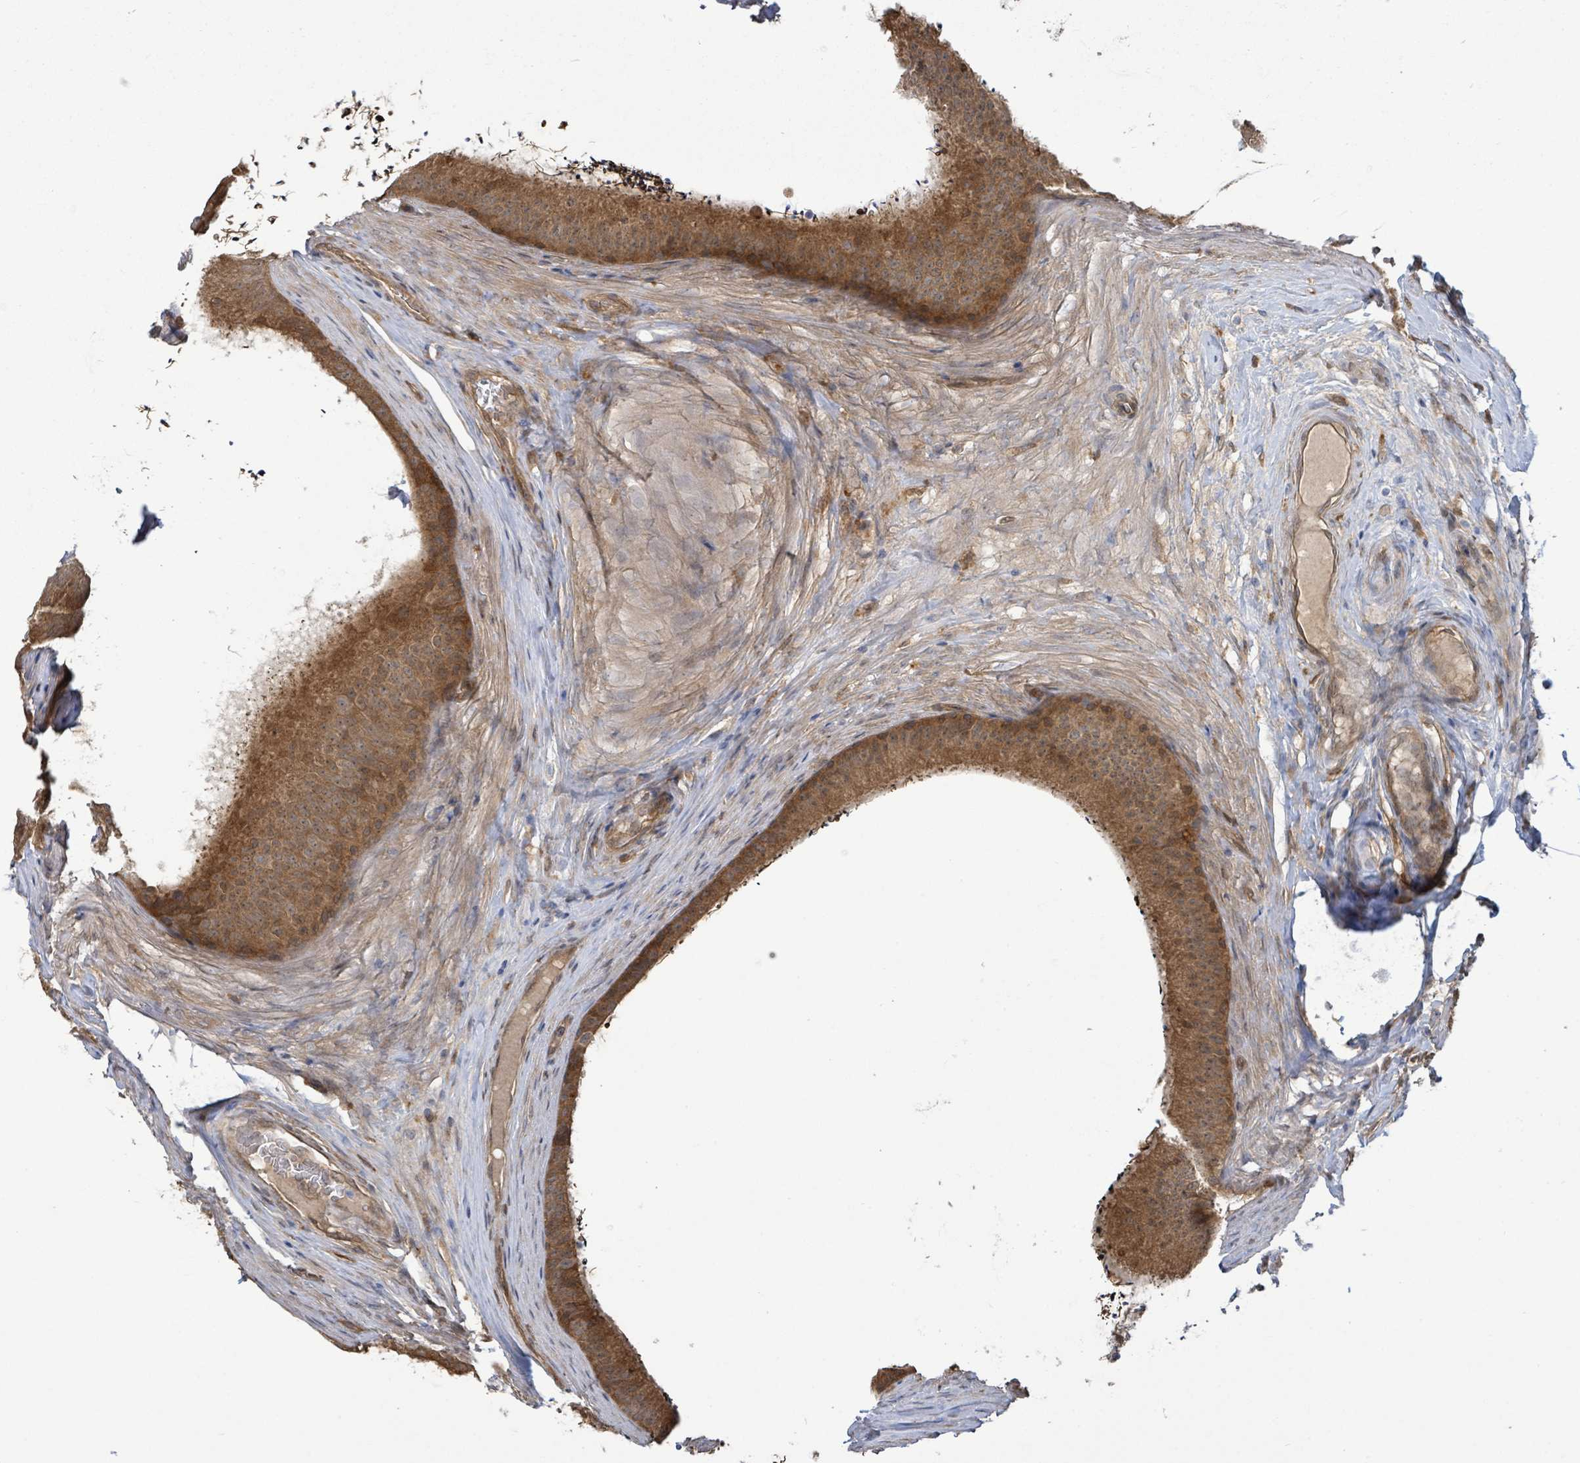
{"staining": {"intensity": "strong", "quantity": ">75%", "location": "cytoplasmic/membranous"}, "tissue": "epididymis", "cell_type": "Glandular cells", "image_type": "normal", "snomed": [{"axis": "morphology", "description": "Normal tissue, NOS"}, {"axis": "topography", "description": "Testis"}, {"axis": "topography", "description": "Epididymis"}], "caption": "The histopathology image shows staining of normal epididymis, revealing strong cytoplasmic/membranous protein staining (brown color) within glandular cells.", "gene": "ARPIN", "patient": {"sex": "male", "age": 41}}